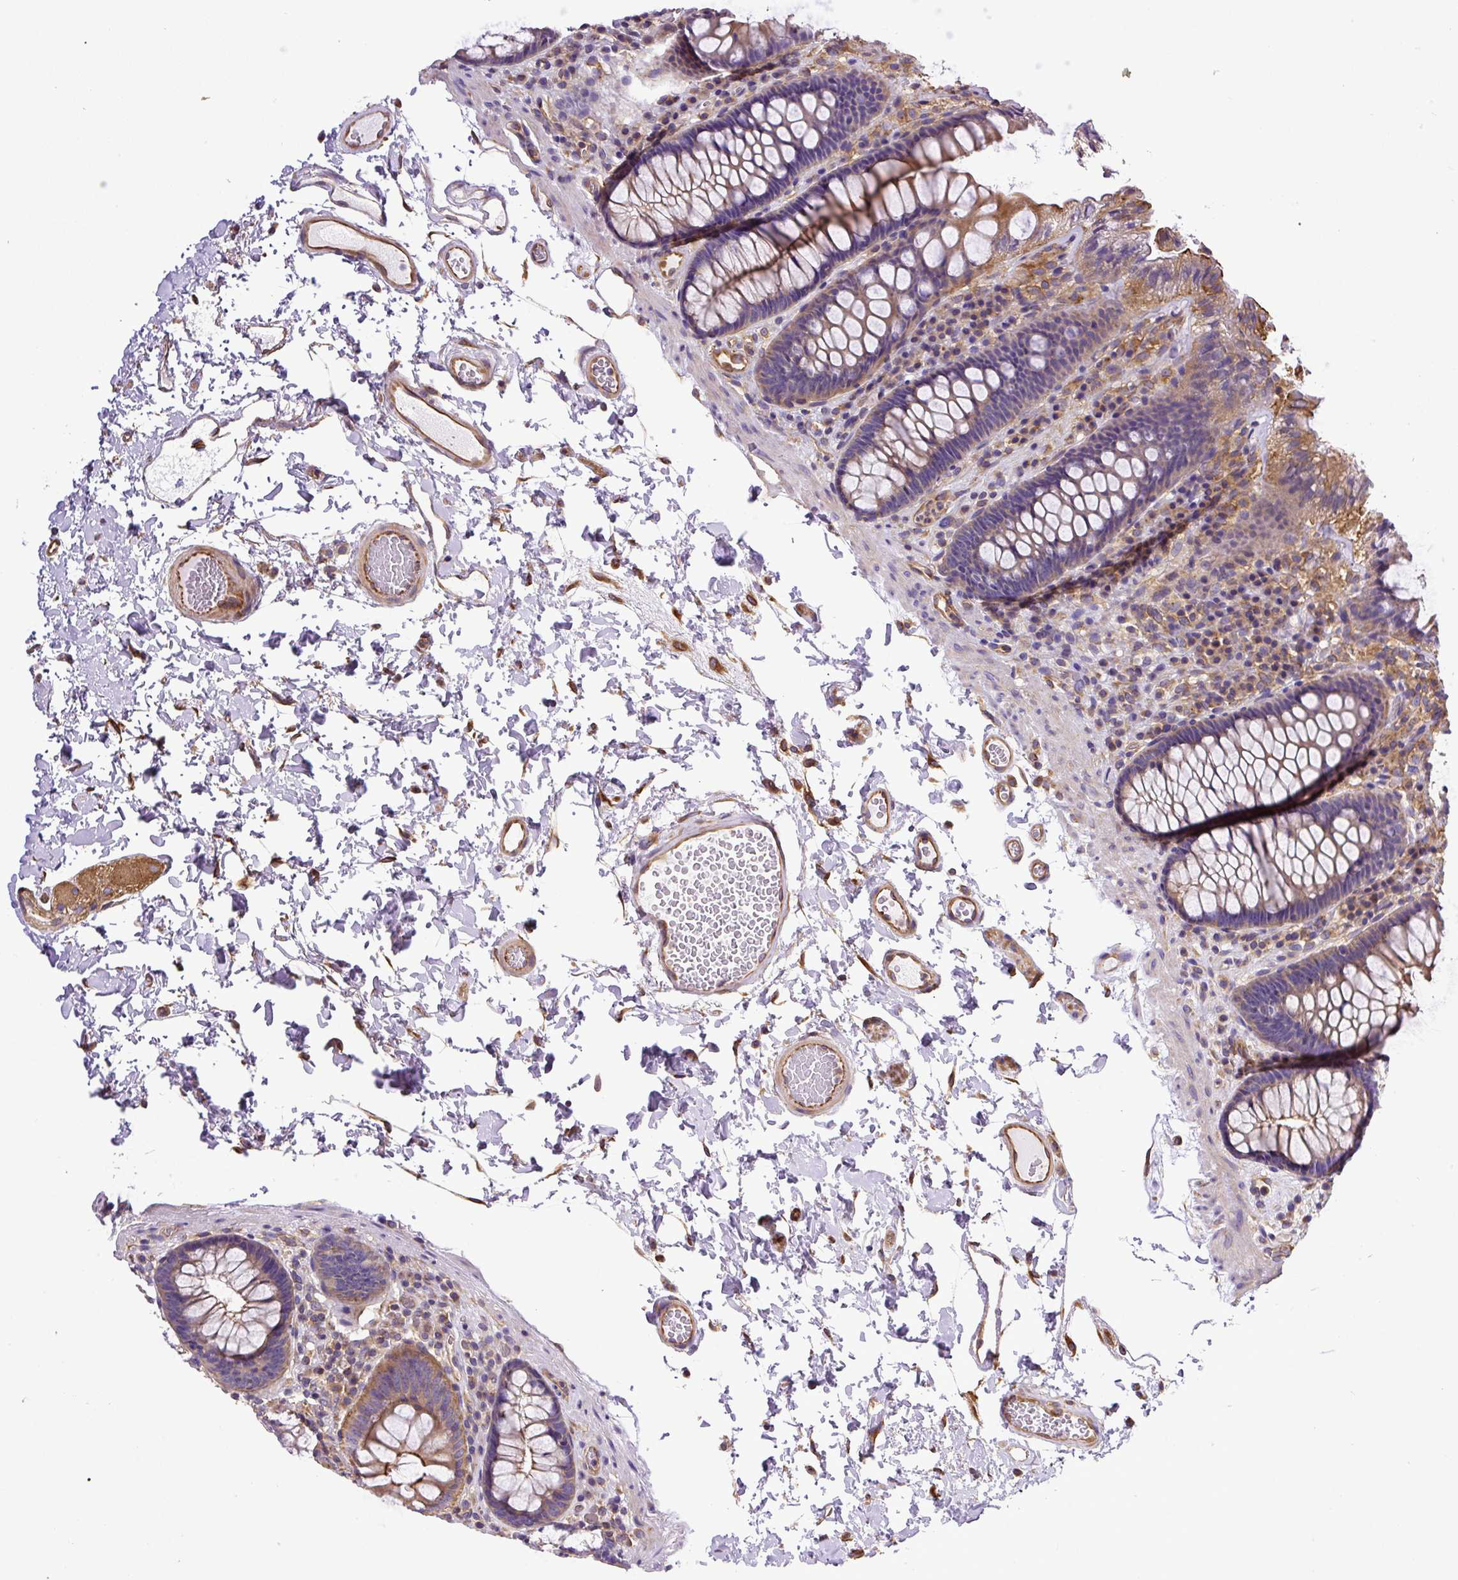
{"staining": {"intensity": "strong", "quantity": ">75%", "location": "cytoplasmic/membranous"}, "tissue": "colon", "cell_type": "Endothelial cells", "image_type": "normal", "snomed": [{"axis": "morphology", "description": "Normal tissue, NOS"}, {"axis": "topography", "description": "Colon"}, {"axis": "topography", "description": "Peripheral nerve tissue"}], "caption": "Immunohistochemical staining of benign colon demonstrates high levels of strong cytoplasmic/membranous expression in about >75% of endothelial cells. (DAB (3,3'-diaminobenzidine) IHC, brown staining for protein, blue staining for nuclei).", "gene": "DCTN1", "patient": {"sex": "male", "age": 84}}